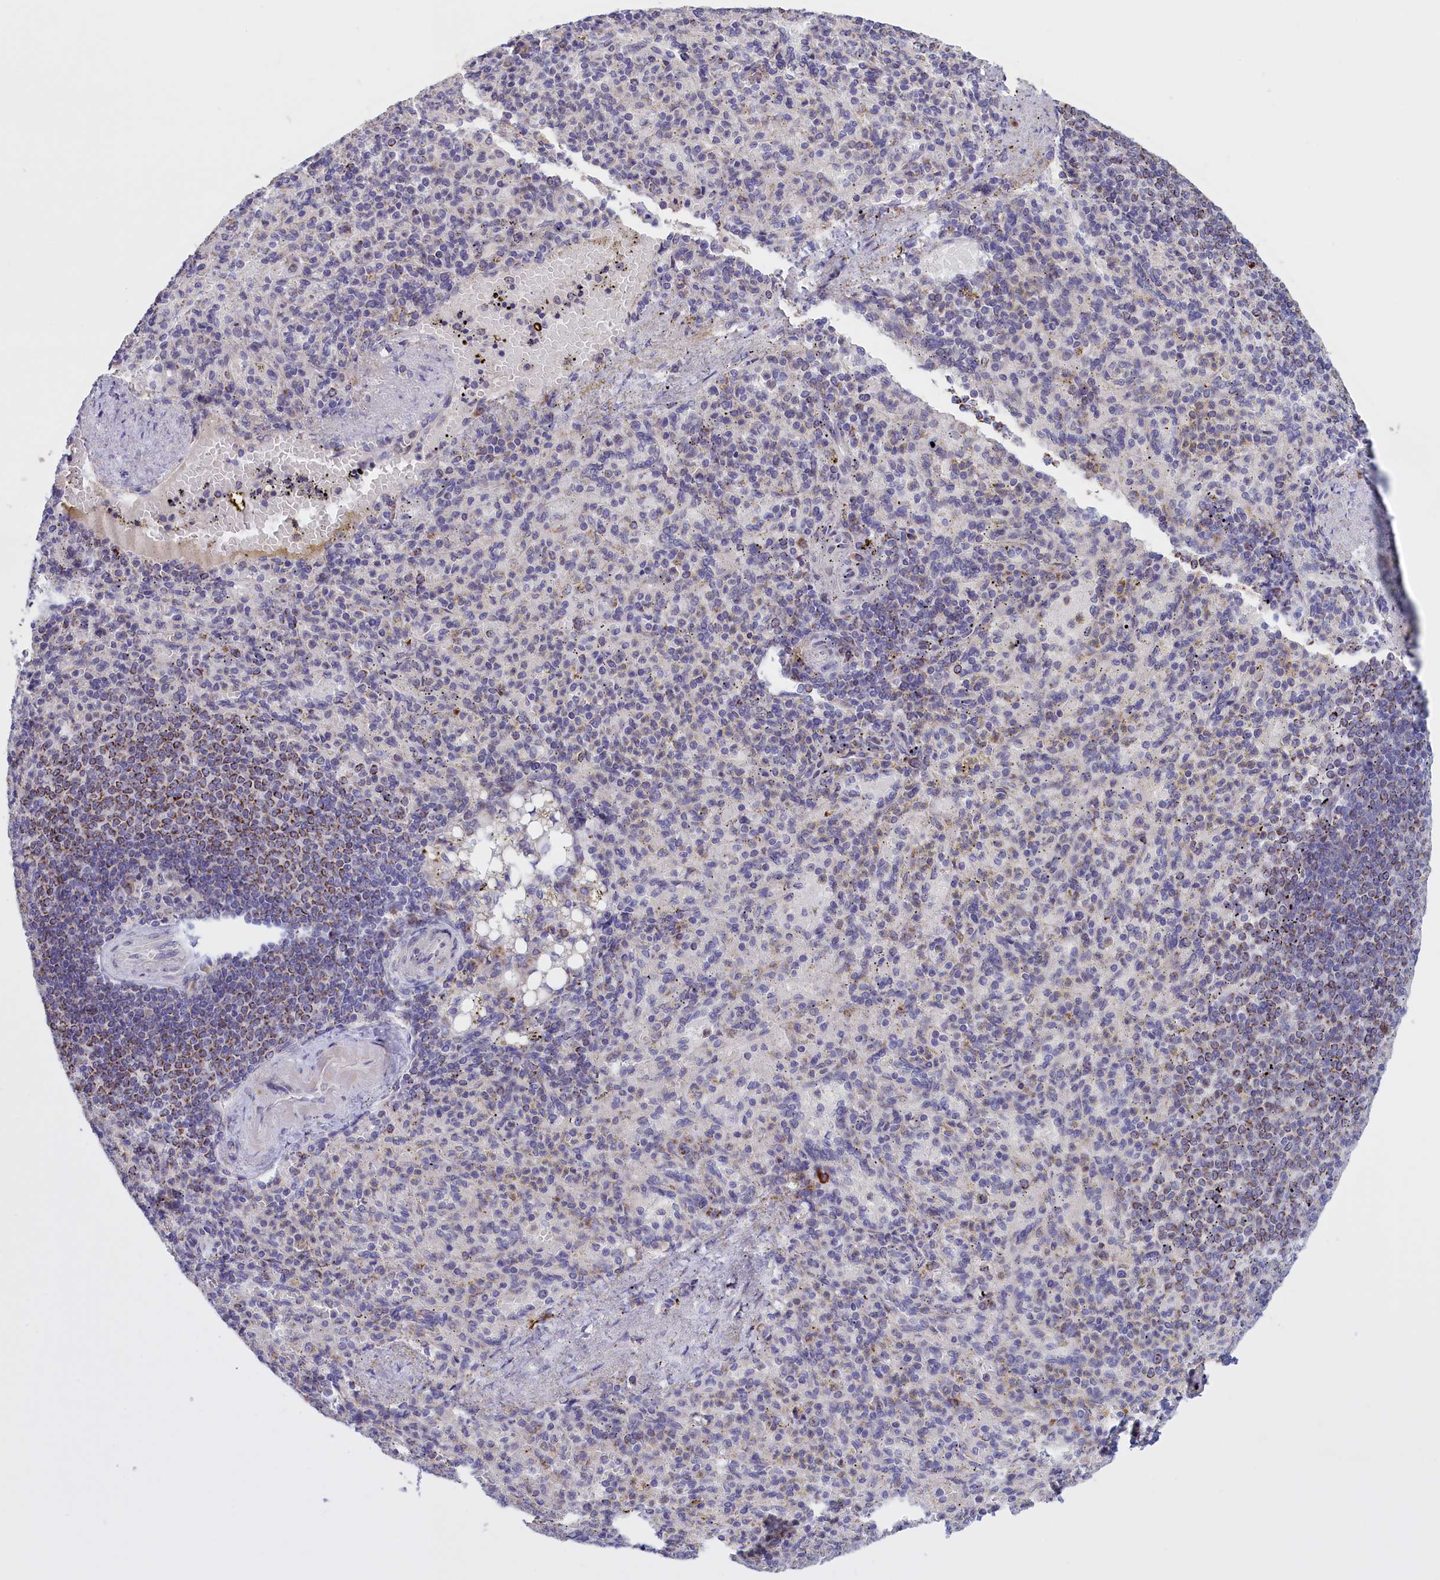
{"staining": {"intensity": "moderate", "quantity": "<25%", "location": "cytoplasmic/membranous"}, "tissue": "spleen", "cell_type": "Cells in red pulp", "image_type": "normal", "snomed": [{"axis": "morphology", "description": "Normal tissue, NOS"}, {"axis": "topography", "description": "Spleen"}], "caption": "This histopathology image shows IHC staining of normal human spleen, with low moderate cytoplasmic/membranous staining in about <25% of cells in red pulp.", "gene": "FAM149B1", "patient": {"sex": "female", "age": 74}}